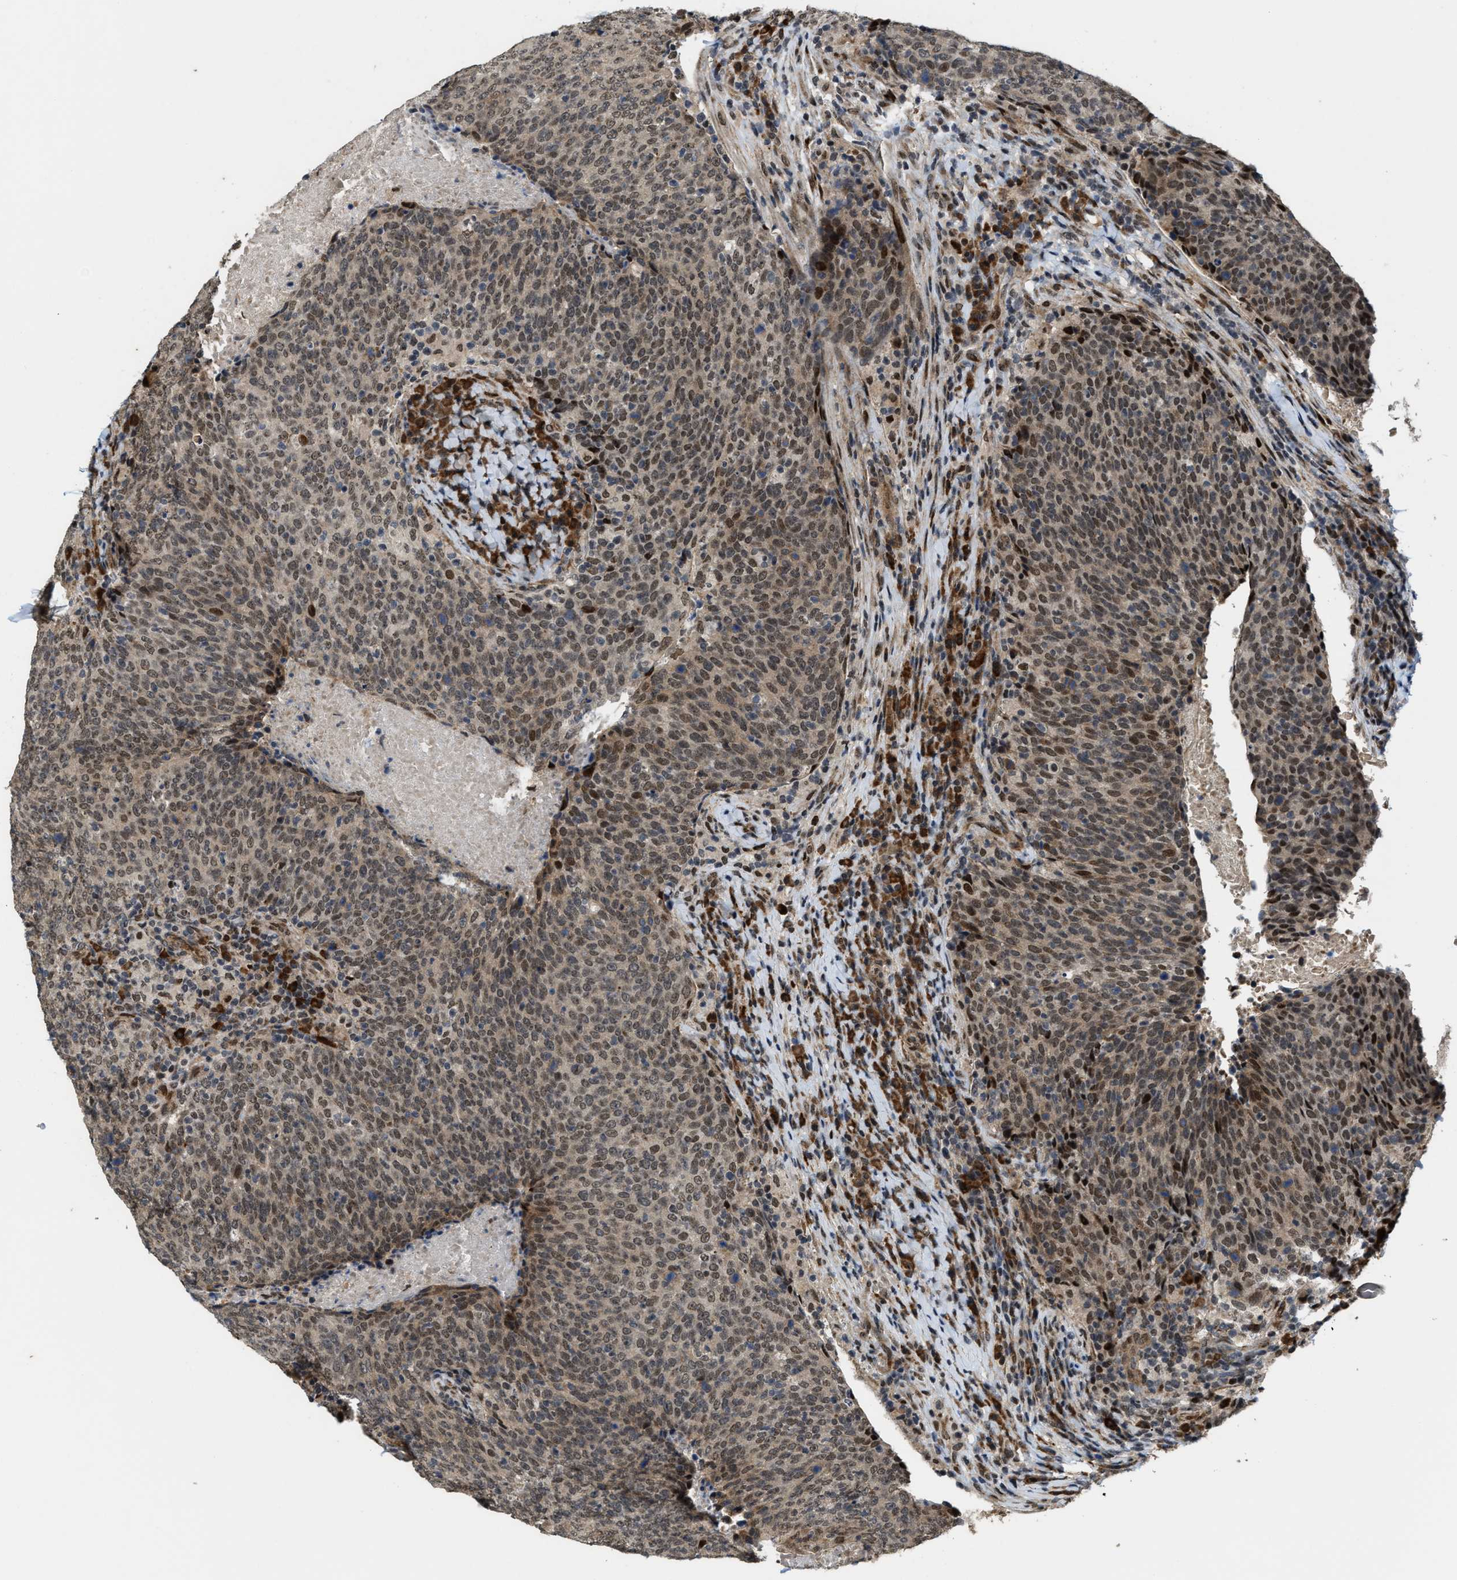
{"staining": {"intensity": "moderate", "quantity": ">75%", "location": "nuclear"}, "tissue": "head and neck cancer", "cell_type": "Tumor cells", "image_type": "cancer", "snomed": [{"axis": "morphology", "description": "Squamous cell carcinoma, NOS"}, {"axis": "morphology", "description": "Squamous cell carcinoma, metastatic, NOS"}, {"axis": "topography", "description": "Lymph node"}, {"axis": "topography", "description": "Head-Neck"}], "caption": "Tumor cells reveal medium levels of moderate nuclear expression in approximately >75% of cells in head and neck cancer.", "gene": "SERTAD2", "patient": {"sex": "male", "age": 62}}